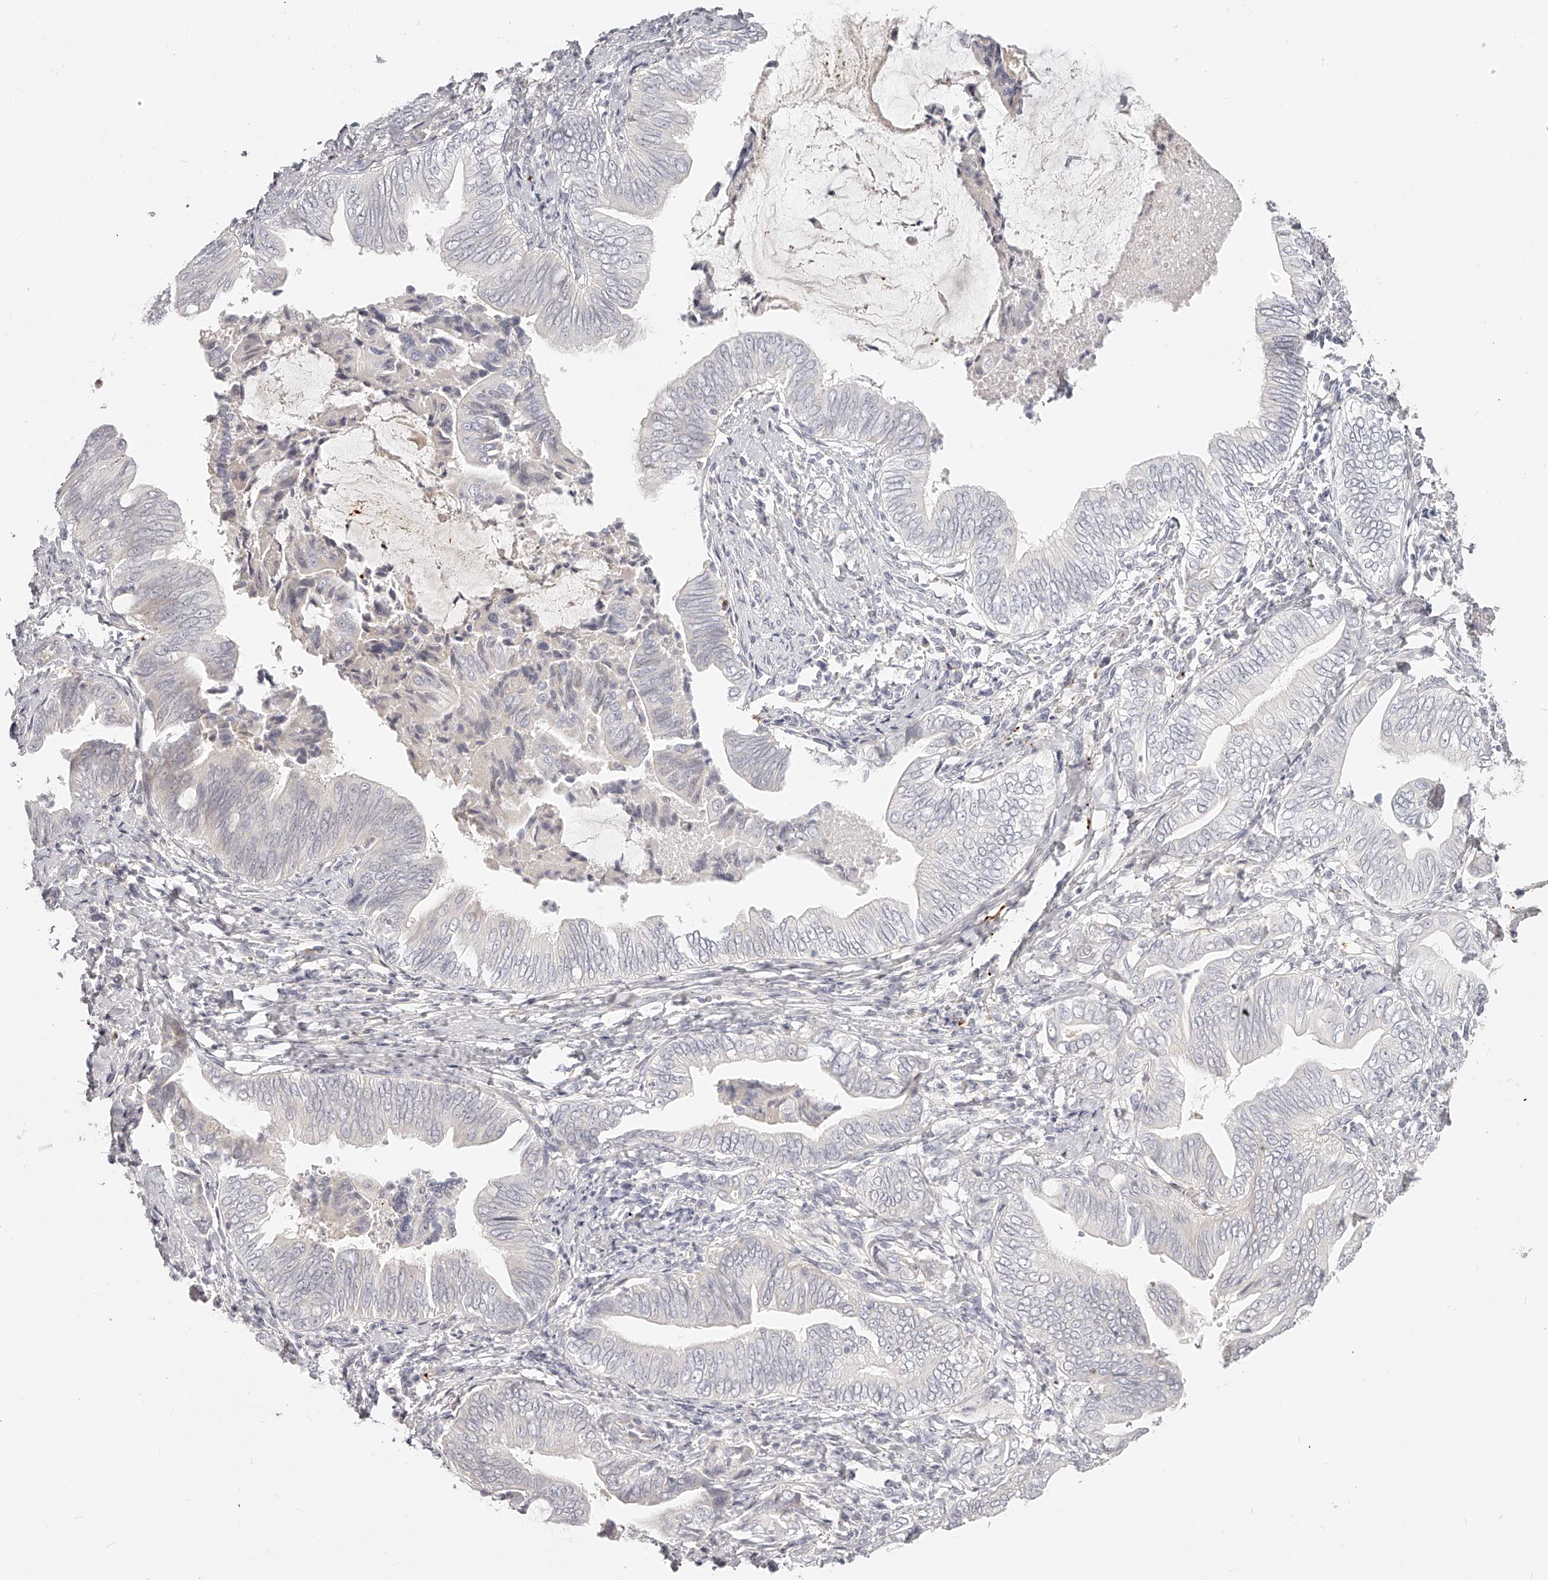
{"staining": {"intensity": "negative", "quantity": "none", "location": "none"}, "tissue": "pancreatic cancer", "cell_type": "Tumor cells", "image_type": "cancer", "snomed": [{"axis": "morphology", "description": "Adenocarcinoma, NOS"}, {"axis": "topography", "description": "Pancreas"}], "caption": "Tumor cells show no significant expression in adenocarcinoma (pancreatic).", "gene": "ITGB3", "patient": {"sex": "male", "age": 75}}